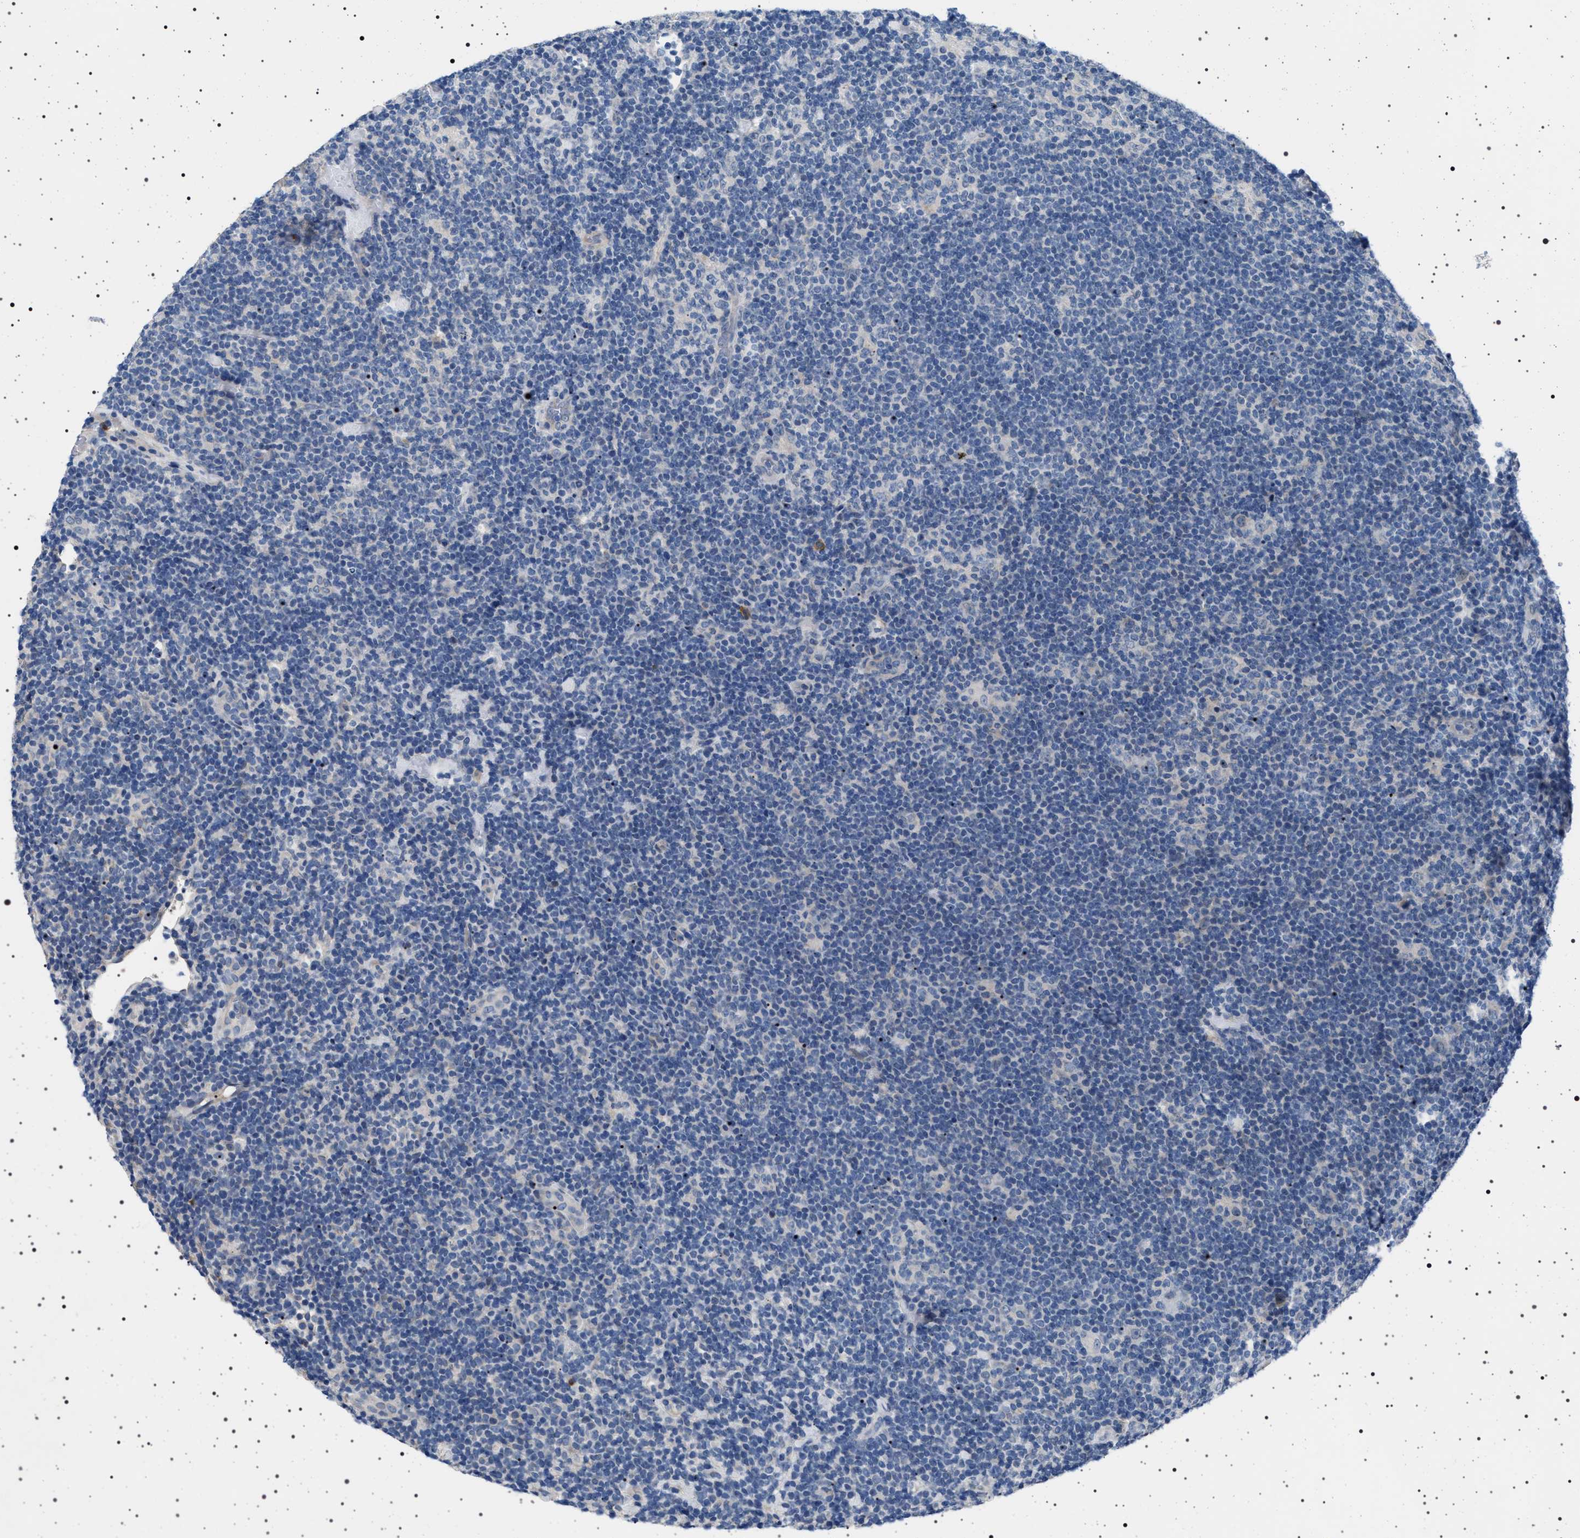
{"staining": {"intensity": "negative", "quantity": "none", "location": "none"}, "tissue": "lymphoma", "cell_type": "Tumor cells", "image_type": "cancer", "snomed": [{"axis": "morphology", "description": "Hodgkin's disease, NOS"}, {"axis": "topography", "description": "Lymph node"}], "caption": "Immunohistochemistry (IHC) image of neoplastic tissue: Hodgkin's disease stained with DAB (3,3'-diaminobenzidine) demonstrates no significant protein expression in tumor cells.", "gene": "NAT9", "patient": {"sex": "female", "age": 57}}